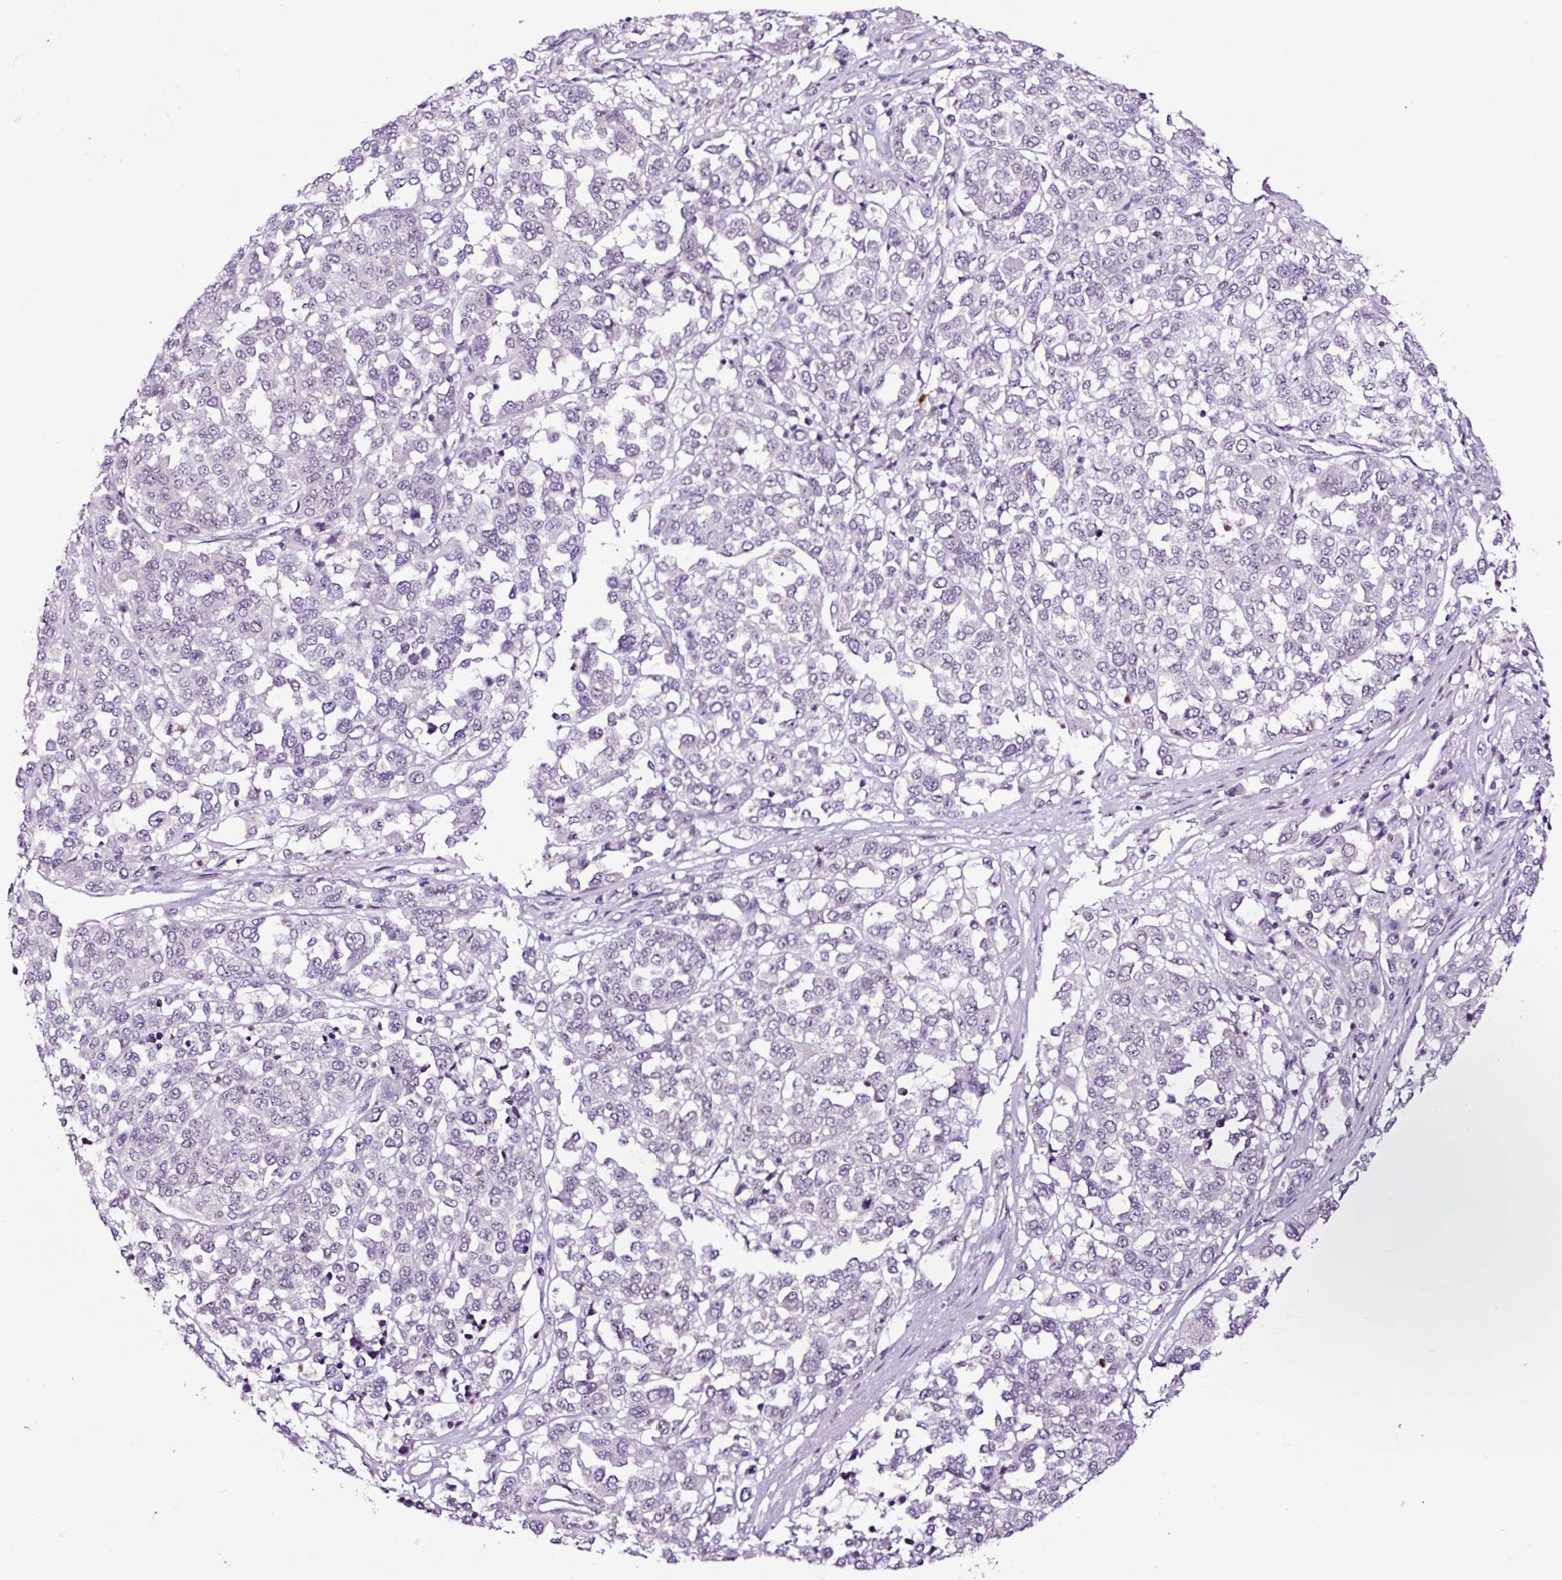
{"staining": {"intensity": "negative", "quantity": "none", "location": "none"}, "tissue": "melanoma", "cell_type": "Tumor cells", "image_type": "cancer", "snomed": [{"axis": "morphology", "description": "Malignant melanoma, Metastatic site"}, {"axis": "topography", "description": "Lymph node"}], "caption": "A histopathology image of human melanoma is negative for staining in tumor cells.", "gene": "NOM1", "patient": {"sex": "male", "age": 44}}